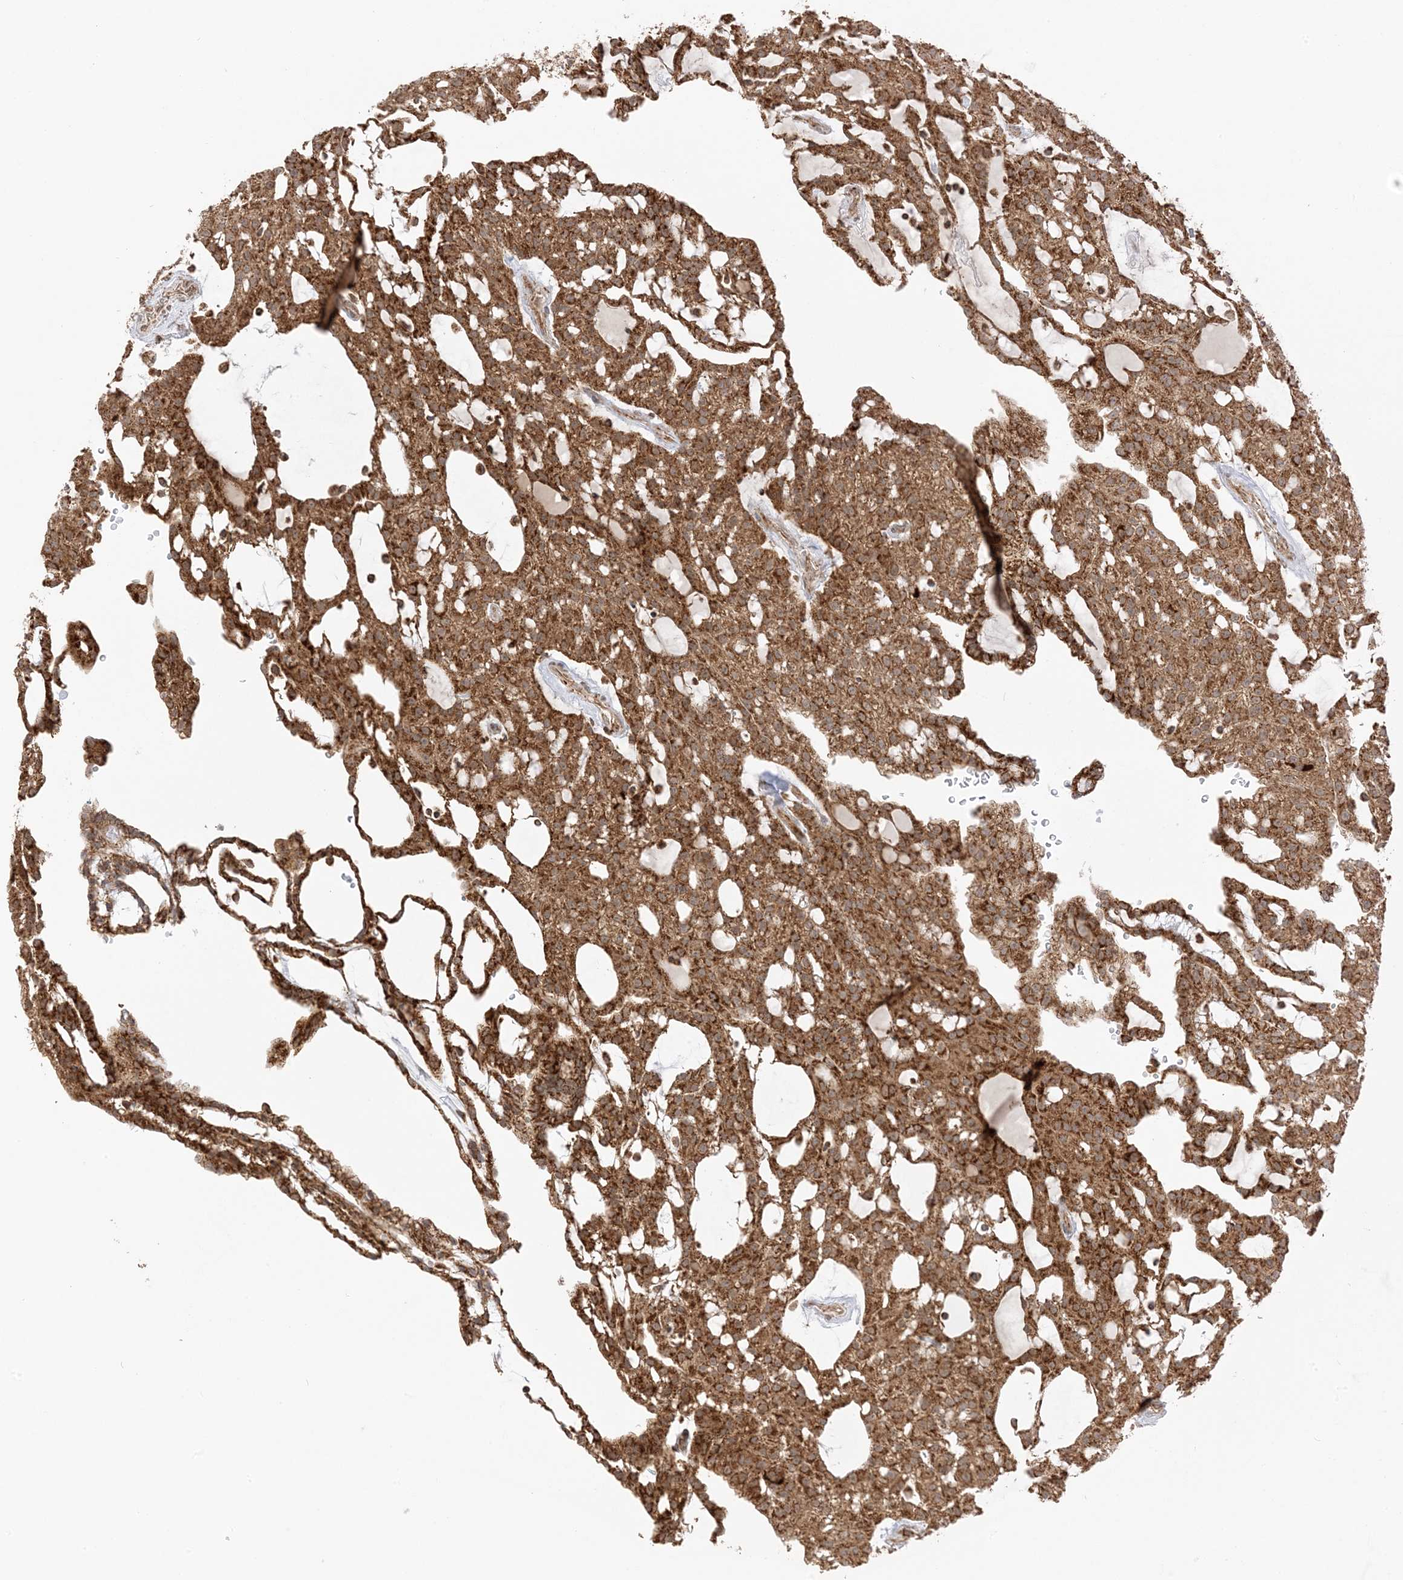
{"staining": {"intensity": "strong", "quantity": ">75%", "location": "cytoplasmic/membranous"}, "tissue": "renal cancer", "cell_type": "Tumor cells", "image_type": "cancer", "snomed": [{"axis": "morphology", "description": "Adenocarcinoma, NOS"}, {"axis": "topography", "description": "Kidney"}], "caption": "Adenocarcinoma (renal) stained with a protein marker reveals strong staining in tumor cells.", "gene": "N4BP3", "patient": {"sex": "male", "age": 63}}